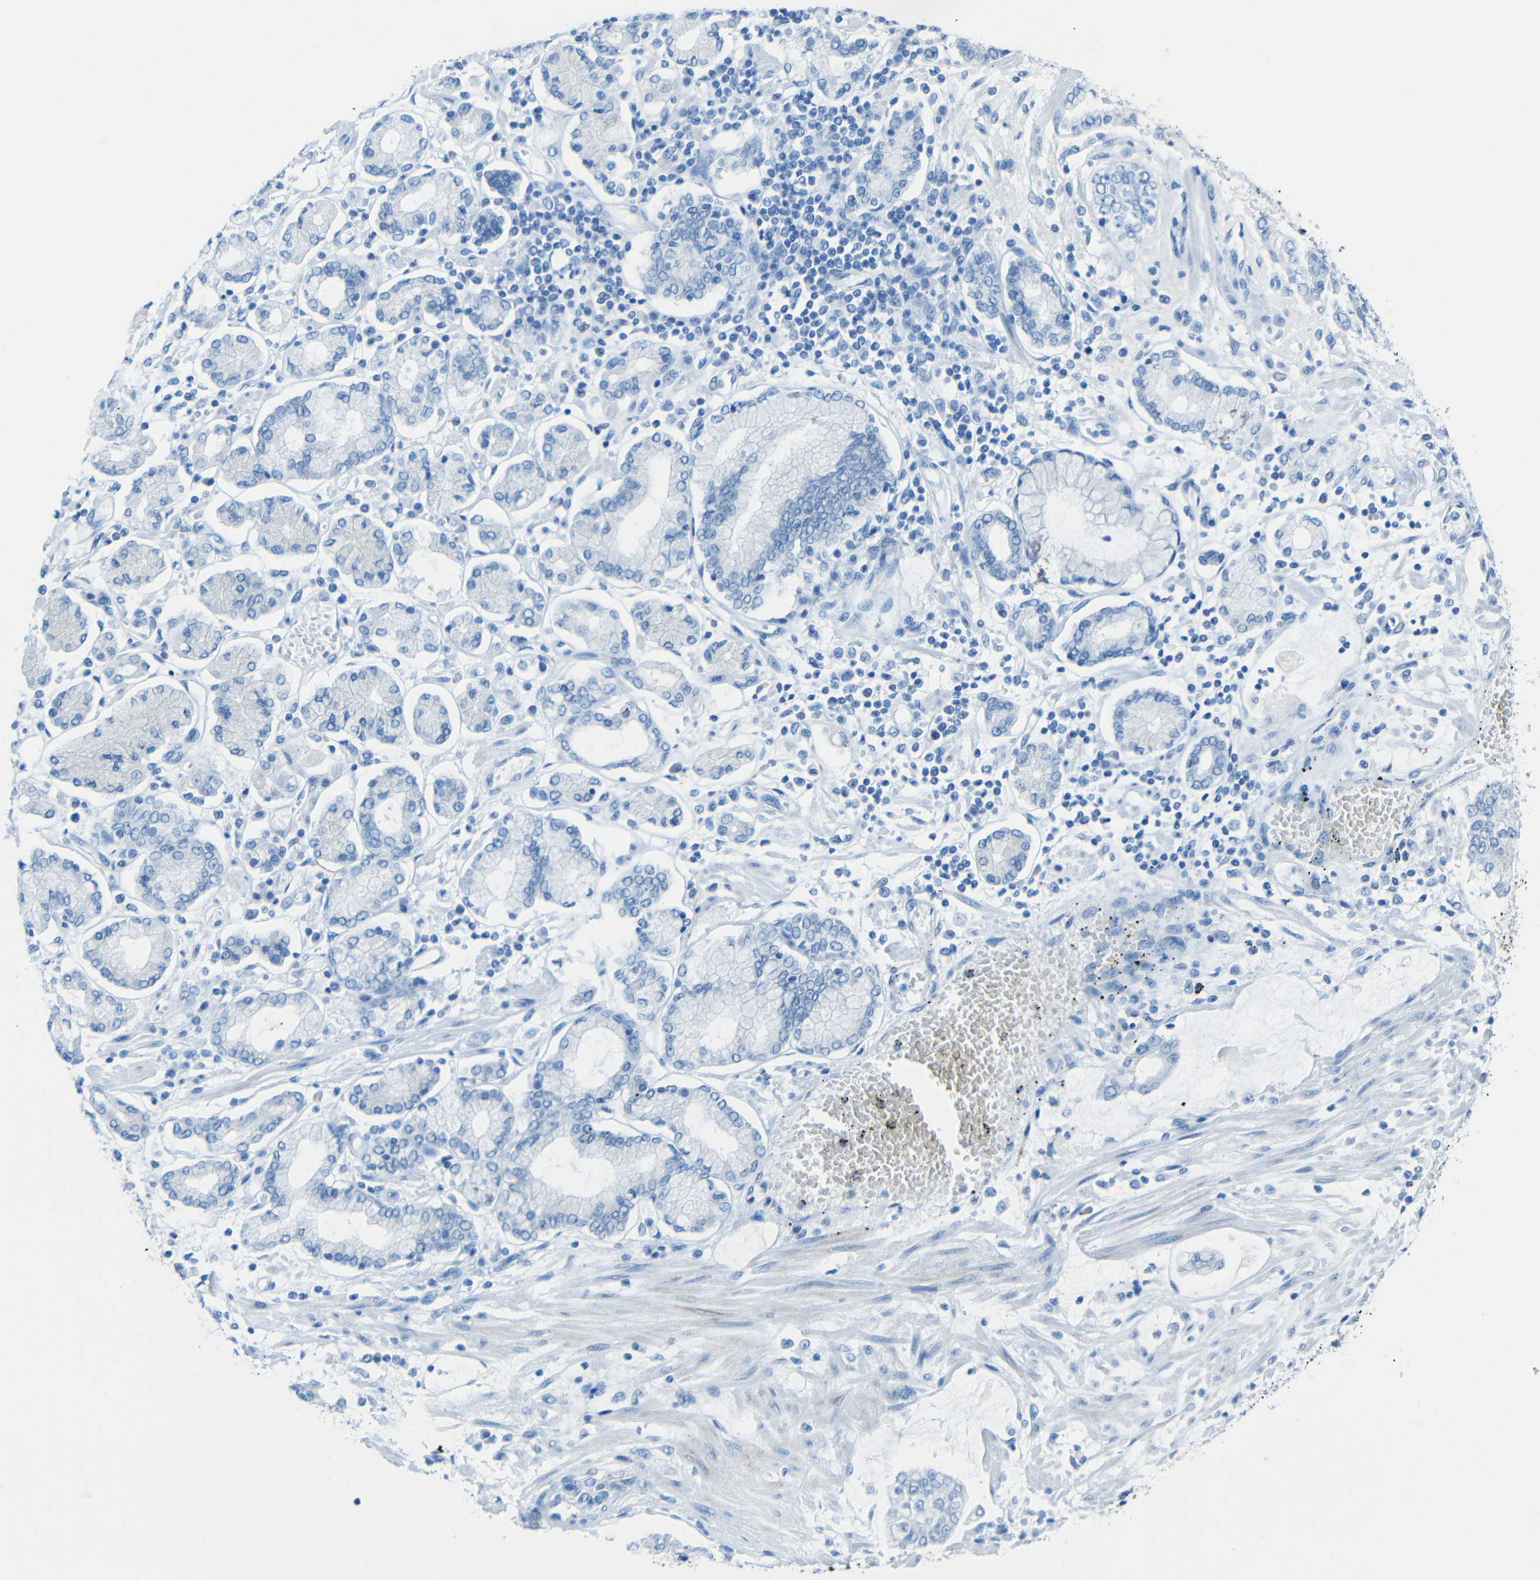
{"staining": {"intensity": "negative", "quantity": "none", "location": "none"}, "tissue": "stomach cancer", "cell_type": "Tumor cells", "image_type": "cancer", "snomed": [{"axis": "morphology", "description": "Adenocarcinoma, NOS"}, {"axis": "topography", "description": "Stomach"}], "caption": "Tumor cells are negative for protein expression in human stomach cancer.", "gene": "TUBB4B", "patient": {"sex": "male", "age": 76}}